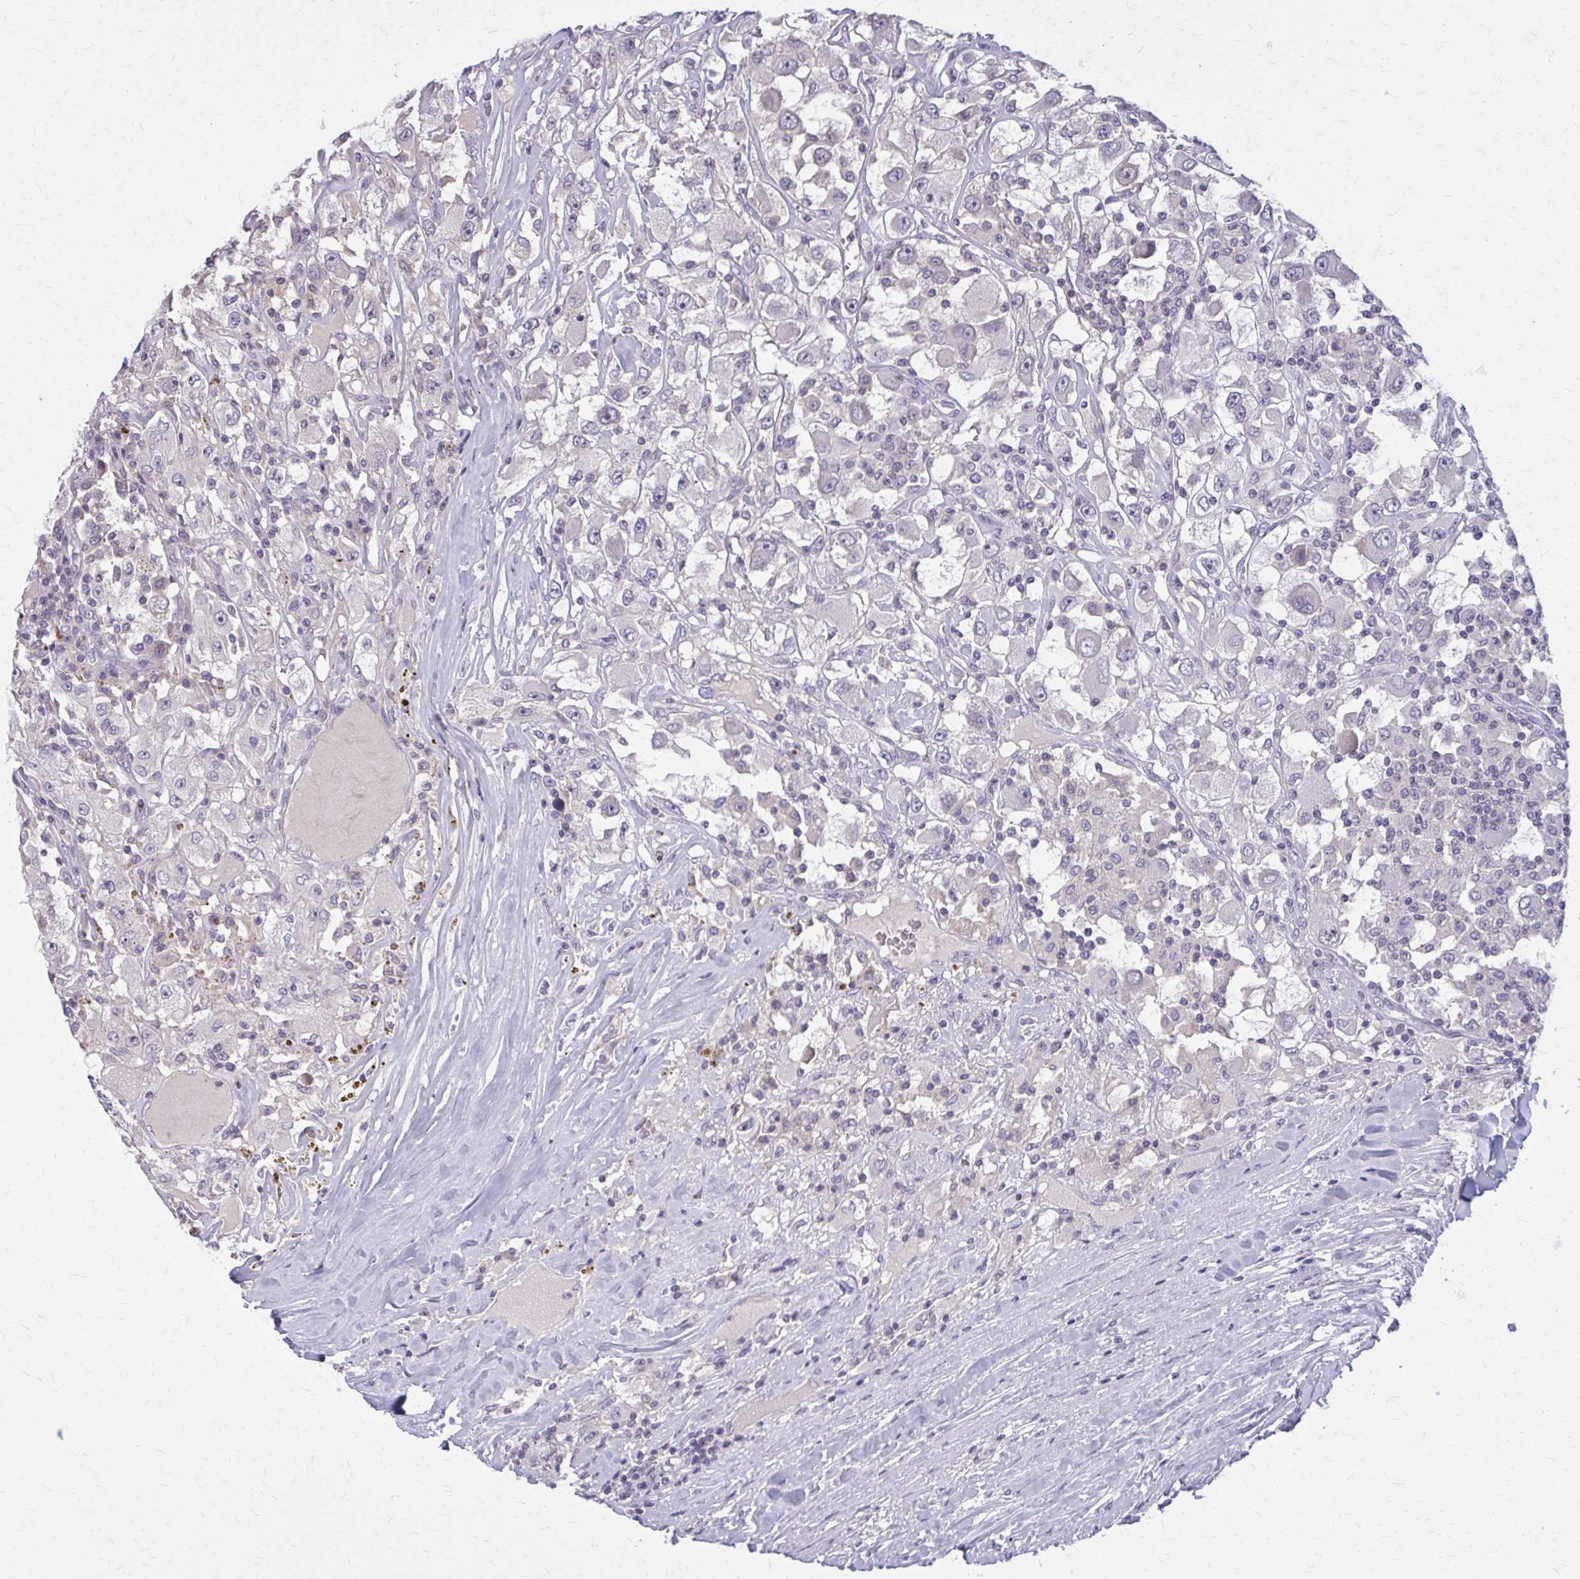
{"staining": {"intensity": "negative", "quantity": "none", "location": "none"}, "tissue": "renal cancer", "cell_type": "Tumor cells", "image_type": "cancer", "snomed": [{"axis": "morphology", "description": "Adenocarcinoma, NOS"}, {"axis": "topography", "description": "Kidney"}], "caption": "The histopathology image reveals no staining of tumor cells in renal adenocarcinoma.", "gene": "OR4A47", "patient": {"sex": "female", "age": 67}}